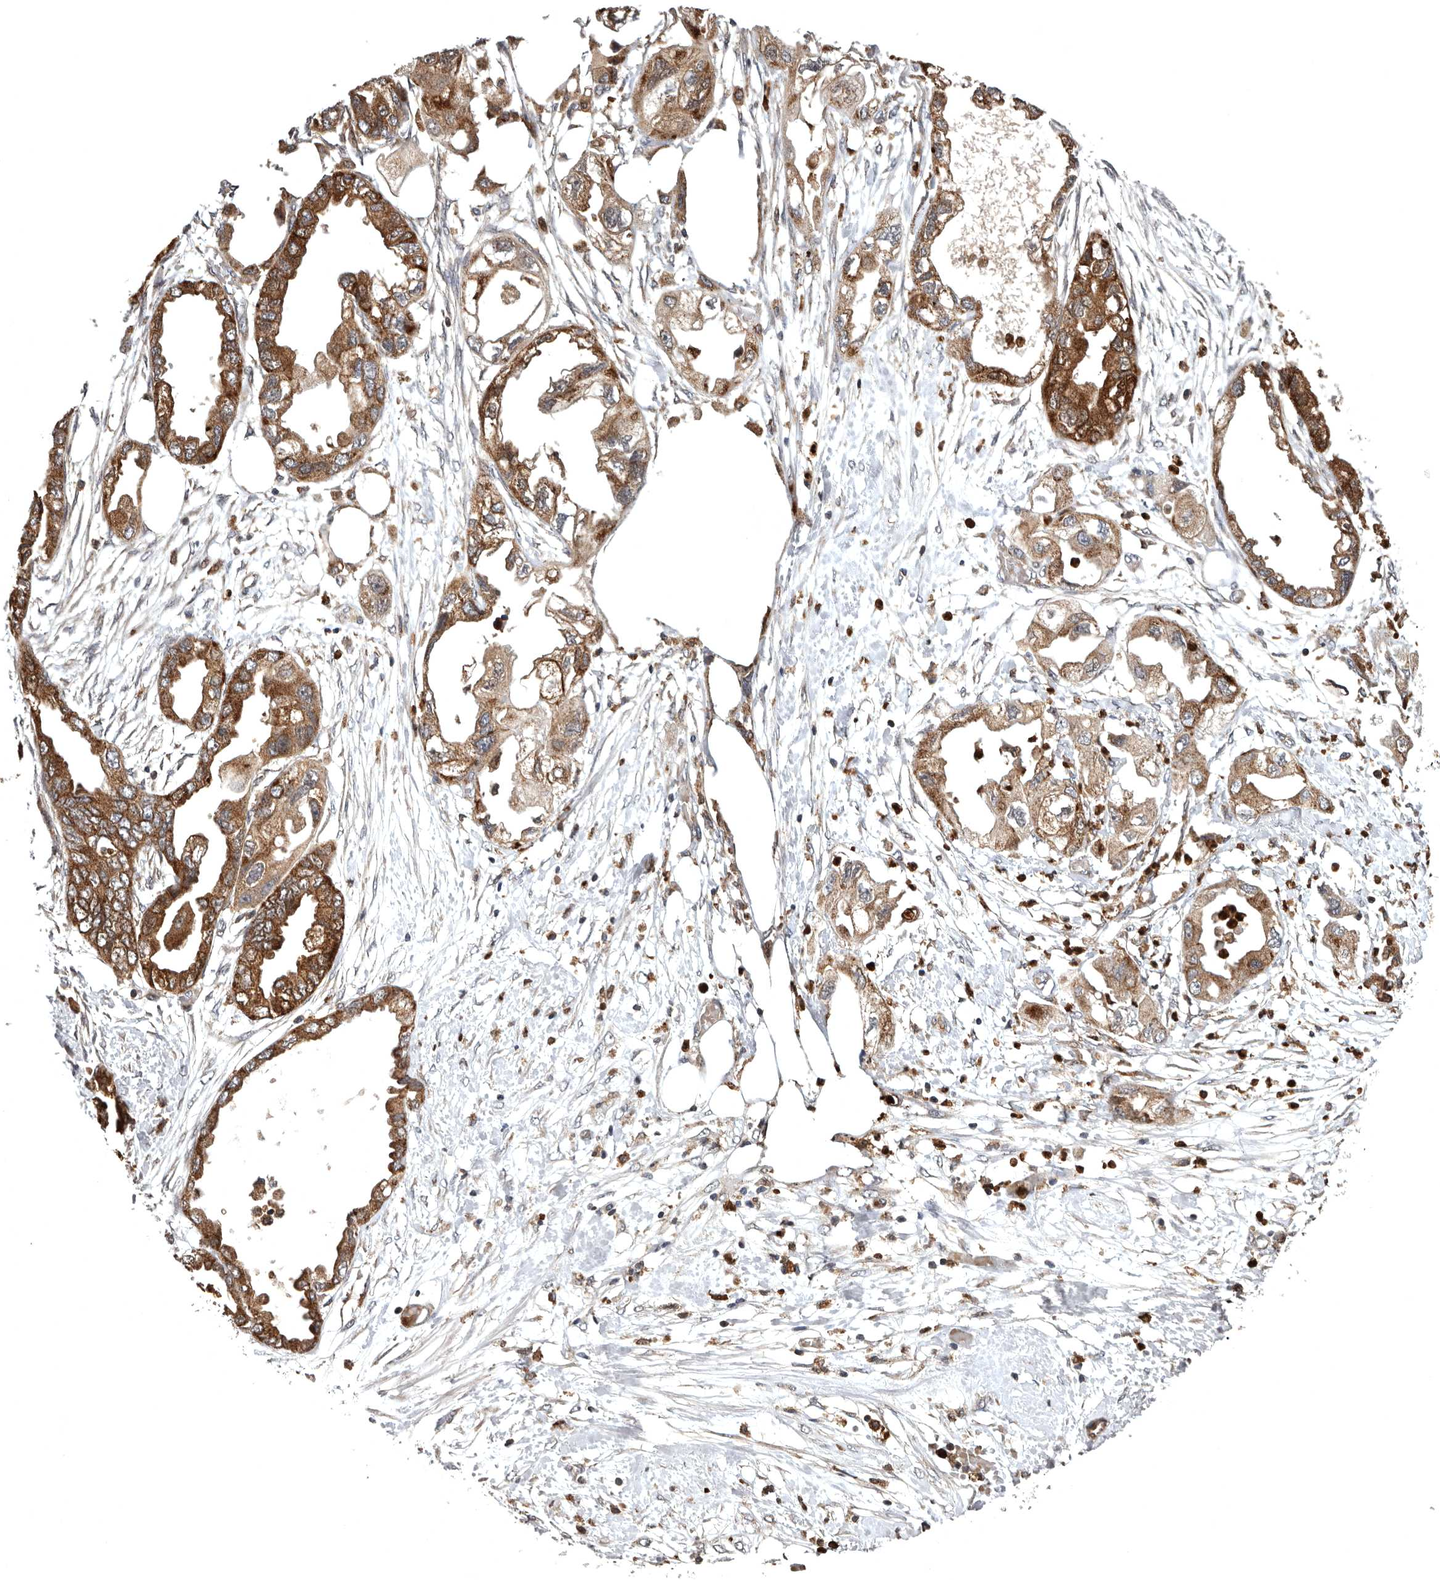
{"staining": {"intensity": "strong", "quantity": ">75%", "location": "cytoplasmic/membranous"}, "tissue": "endometrial cancer", "cell_type": "Tumor cells", "image_type": "cancer", "snomed": [{"axis": "morphology", "description": "Adenocarcinoma, NOS"}, {"axis": "morphology", "description": "Adenocarcinoma, metastatic, NOS"}, {"axis": "topography", "description": "Adipose tissue"}, {"axis": "topography", "description": "Endometrium"}], "caption": "Tumor cells demonstrate strong cytoplasmic/membranous positivity in approximately >75% of cells in endometrial cancer. Using DAB (brown) and hematoxylin (blue) stains, captured at high magnification using brightfield microscopy.", "gene": "FGFR4", "patient": {"sex": "female", "age": 67}}